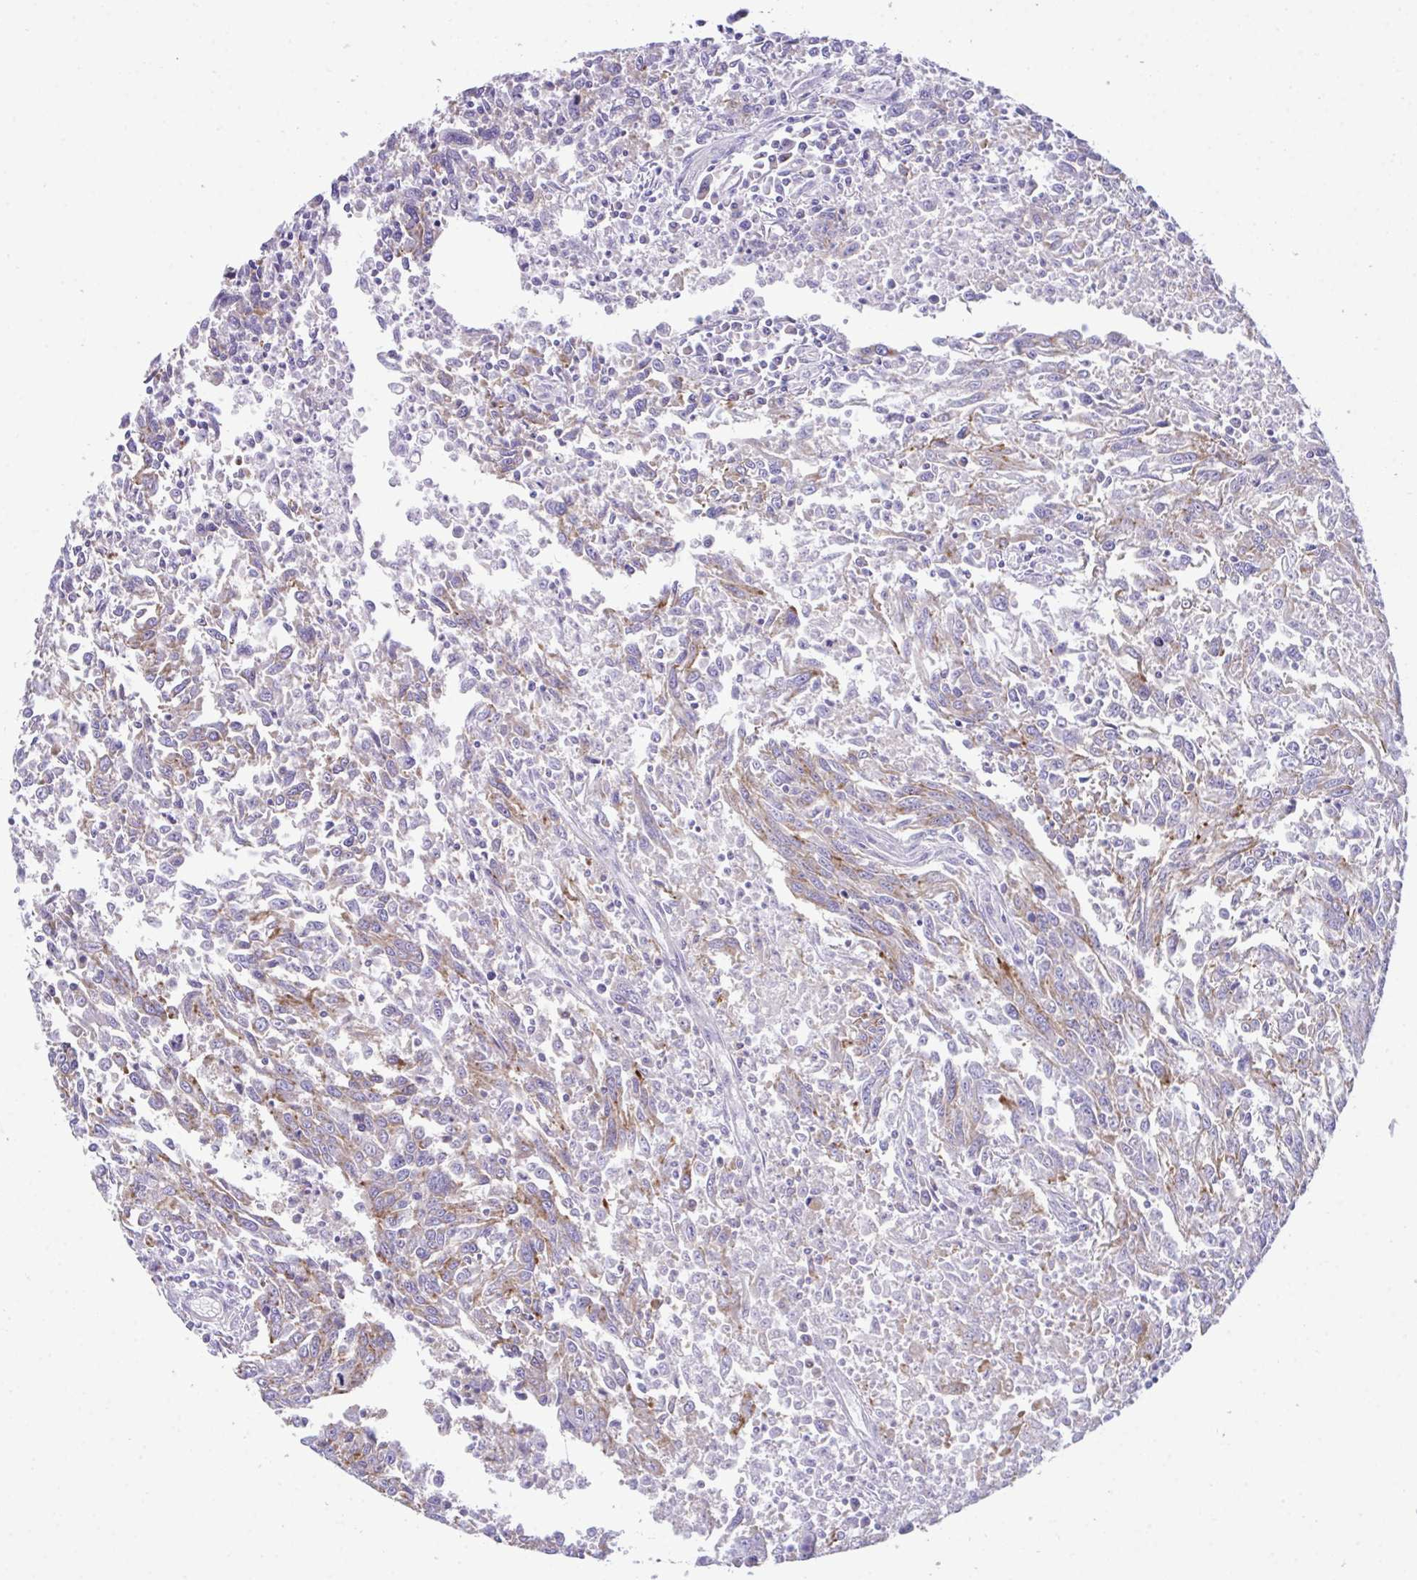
{"staining": {"intensity": "moderate", "quantity": "<25%", "location": "cytoplasmic/membranous"}, "tissue": "breast cancer", "cell_type": "Tumor cells", "image_type": "cancer", "snomed": [{"axis": "morphology", "description": "Duct carcinoma"}, {"axis": "topography", "description": "Breast"}], "caption": "Immunohistochemical staining of human breast cancer (invasive ductal carcinoma) reveals low levels of moderate cytoplasmic/membranous protein expression in approximately <25% of tumor cells. Immunohistochemistry stains the protein in brown and the nuclei are stained blue.", "gene": "TMEM106B", "patient": {"sex": "female", "age": 50}}